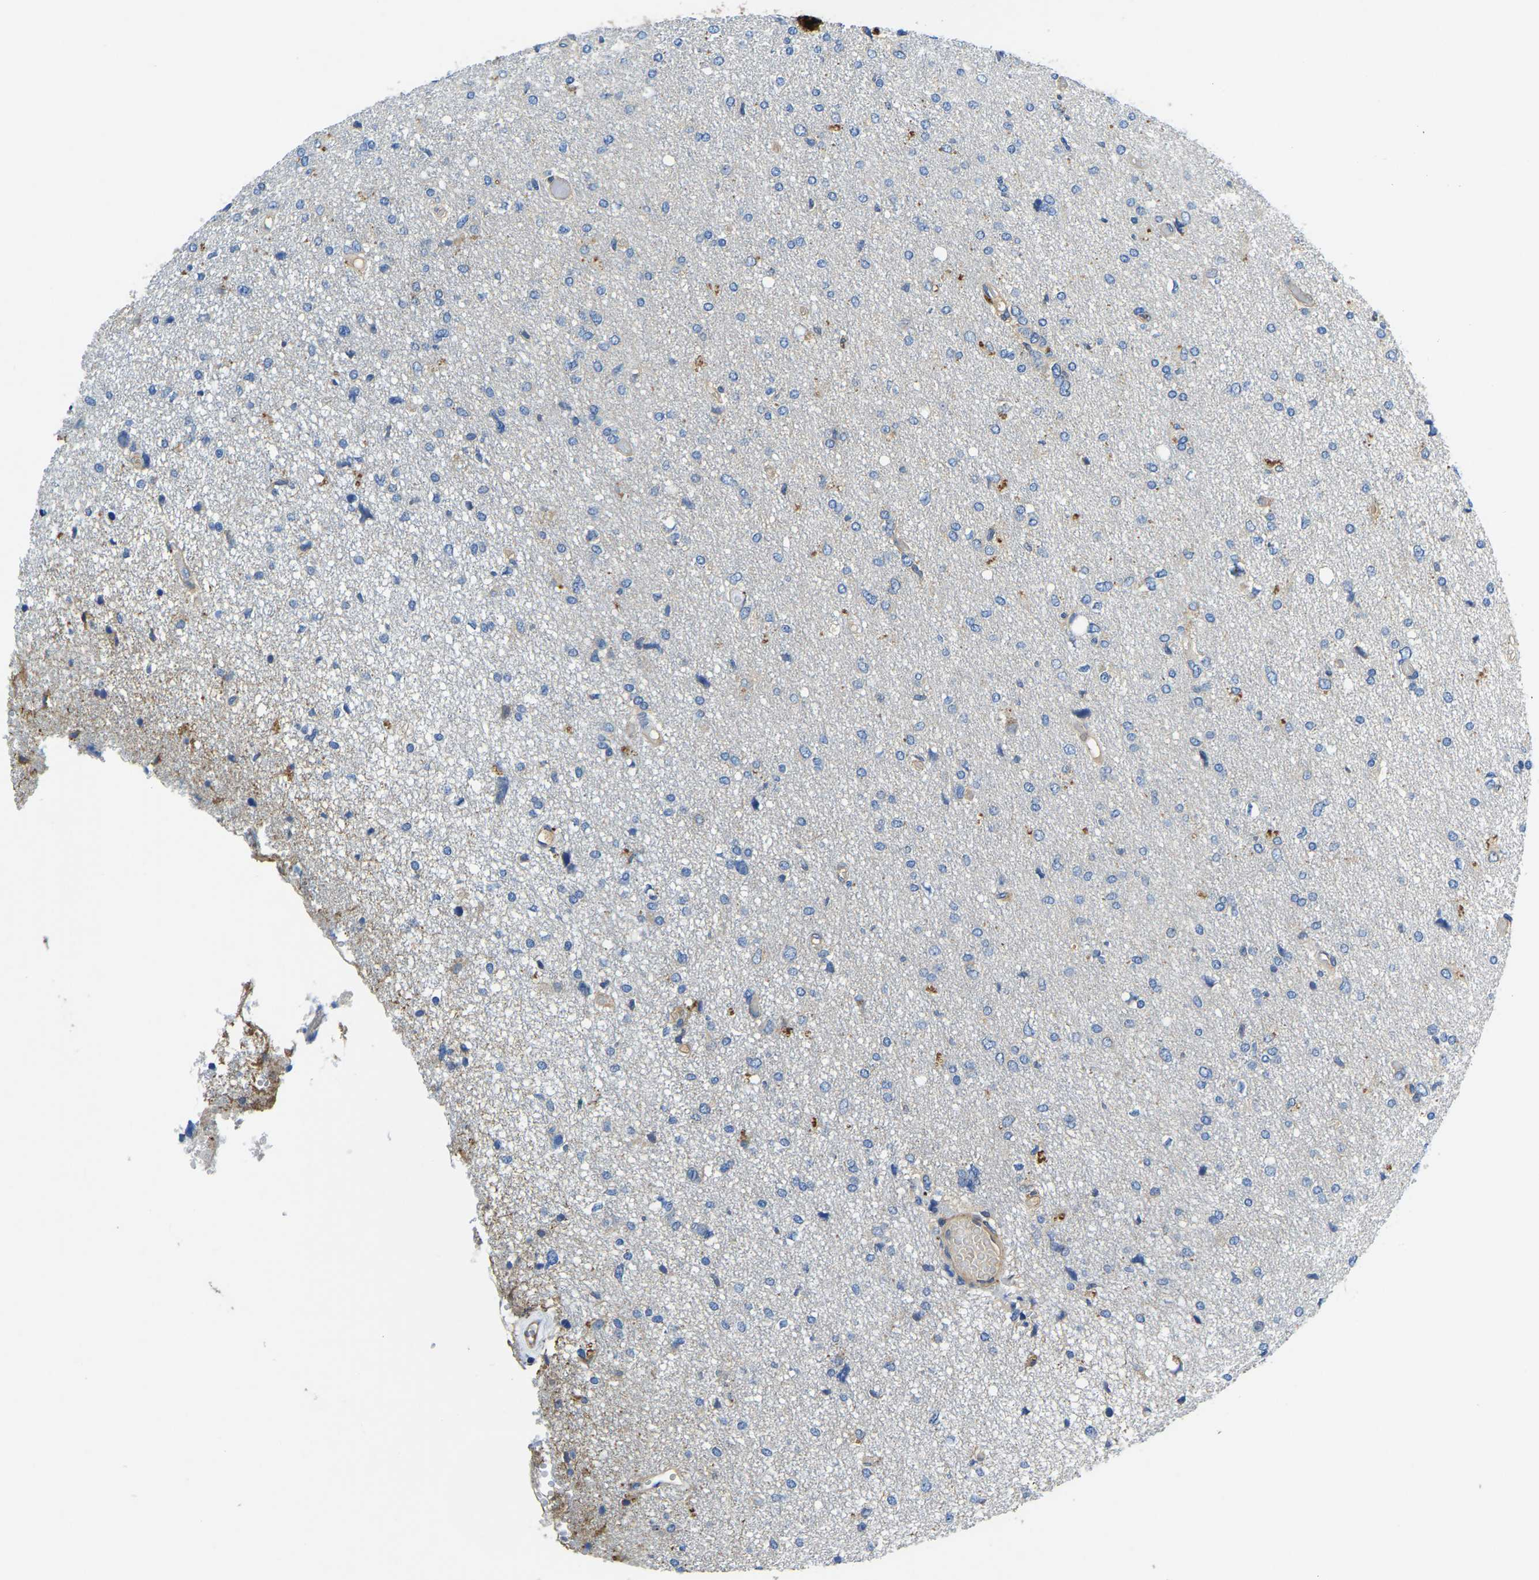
{"staining": {"intensity": "negative", "quantity": "none", "location": "none"}, "tissue": "glioma", "cell_type": "Tumor cells", "image_type": "cancer", "snomed": [{"axis": "morphology", "description": "Glioma, malignant, High grade"}, {"axis": "topography", "description": "Brain"}], "caption": "Tumor cells are negative for protein expression in human malignant high-grade glioma. (Brightfield microscopy of DAB (3,3'-diaminobenzidine) IHC at high magnification).", "gene": "STAT2", "patient": {"sex": "female", "age": 59}}